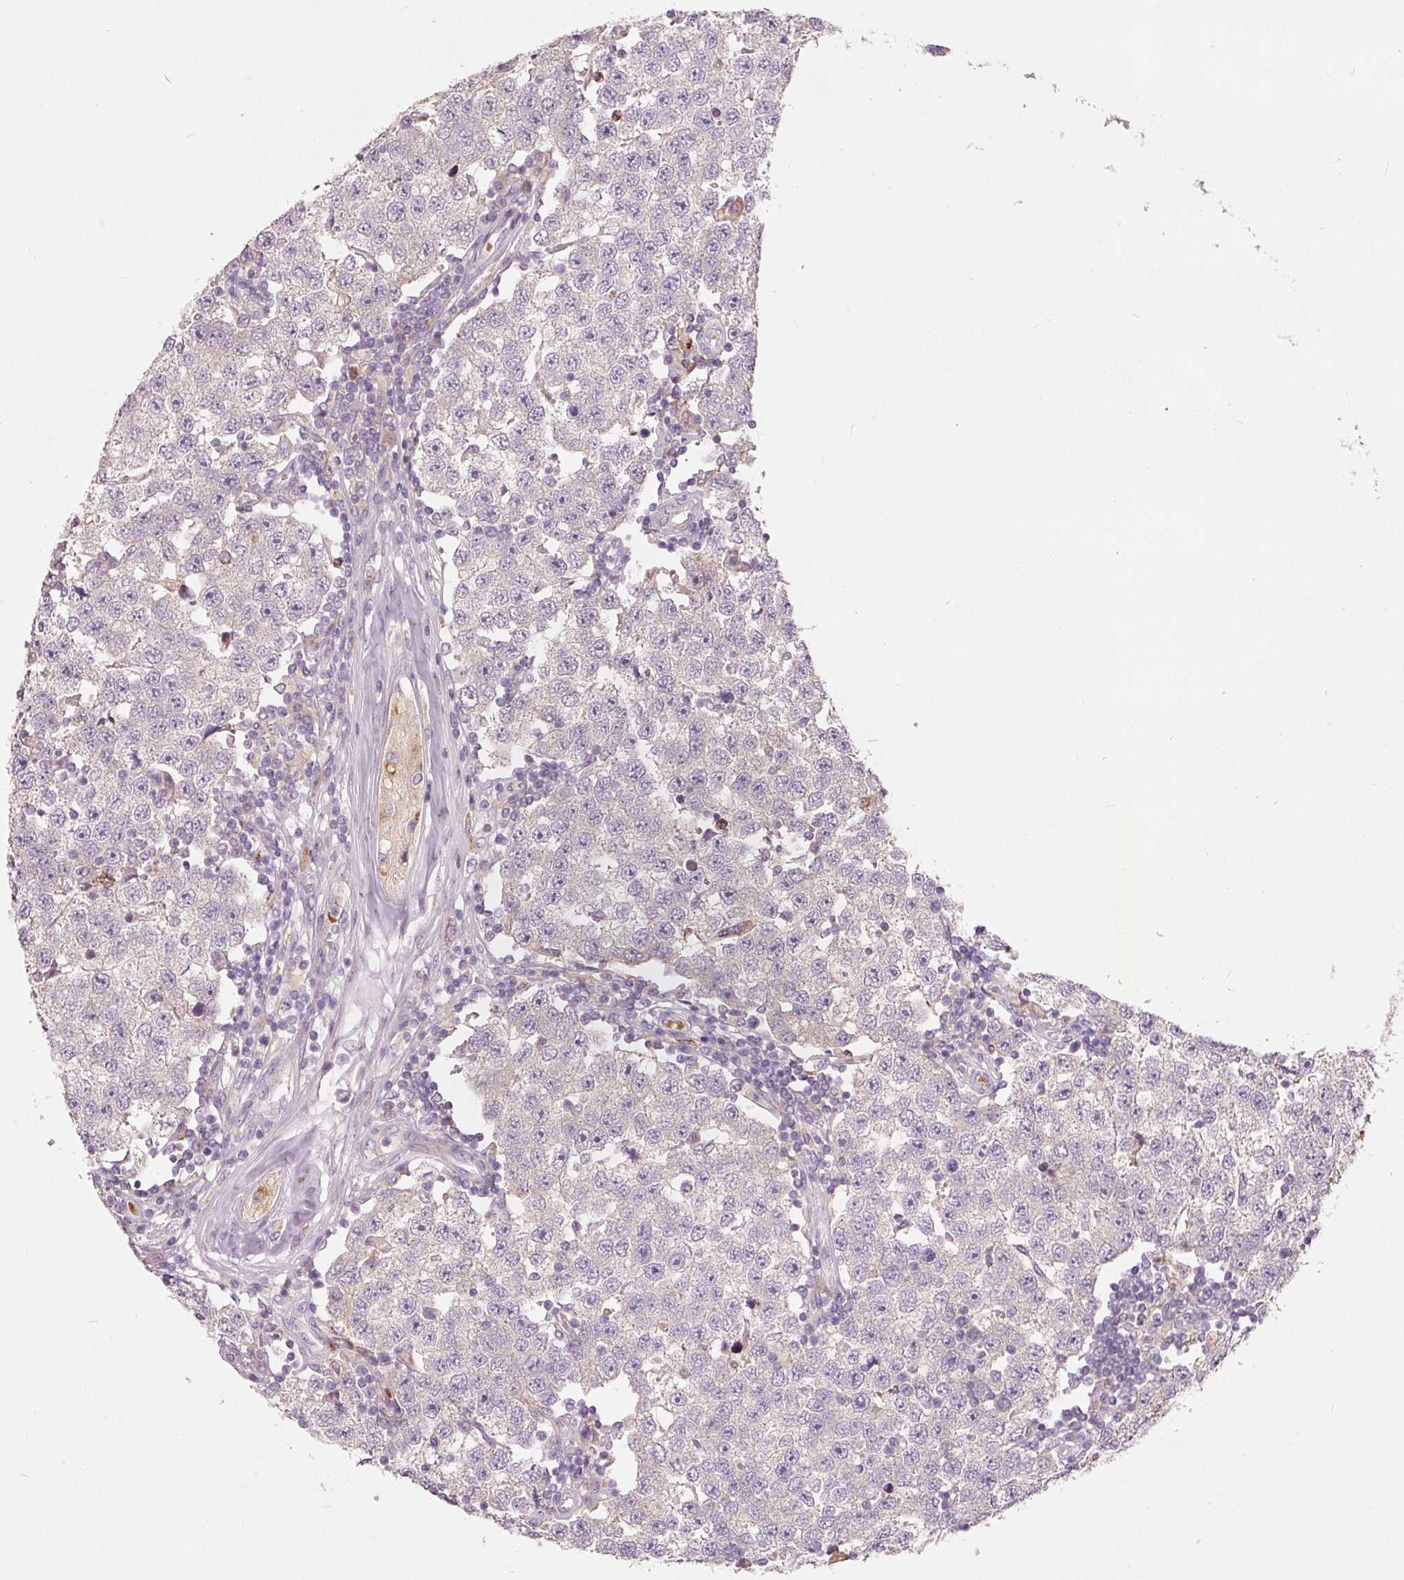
{"staining": {"intensity": "negative", "quantity": "none", "location": "none"}, "tissue": "testis cancer", "cell_type": "Tumor cells", "image_type": "cancer", "snomed": [{"axis": "morphology", "description": "Seminoma, NOS"}, {"axis": "topography", "description": "Testis"}], "caption": "Image shows no significant protein expression in tumor cells of testis seminoma.", "gene": "KLHL21", "patient": {"sex": "male", "age": 34}}